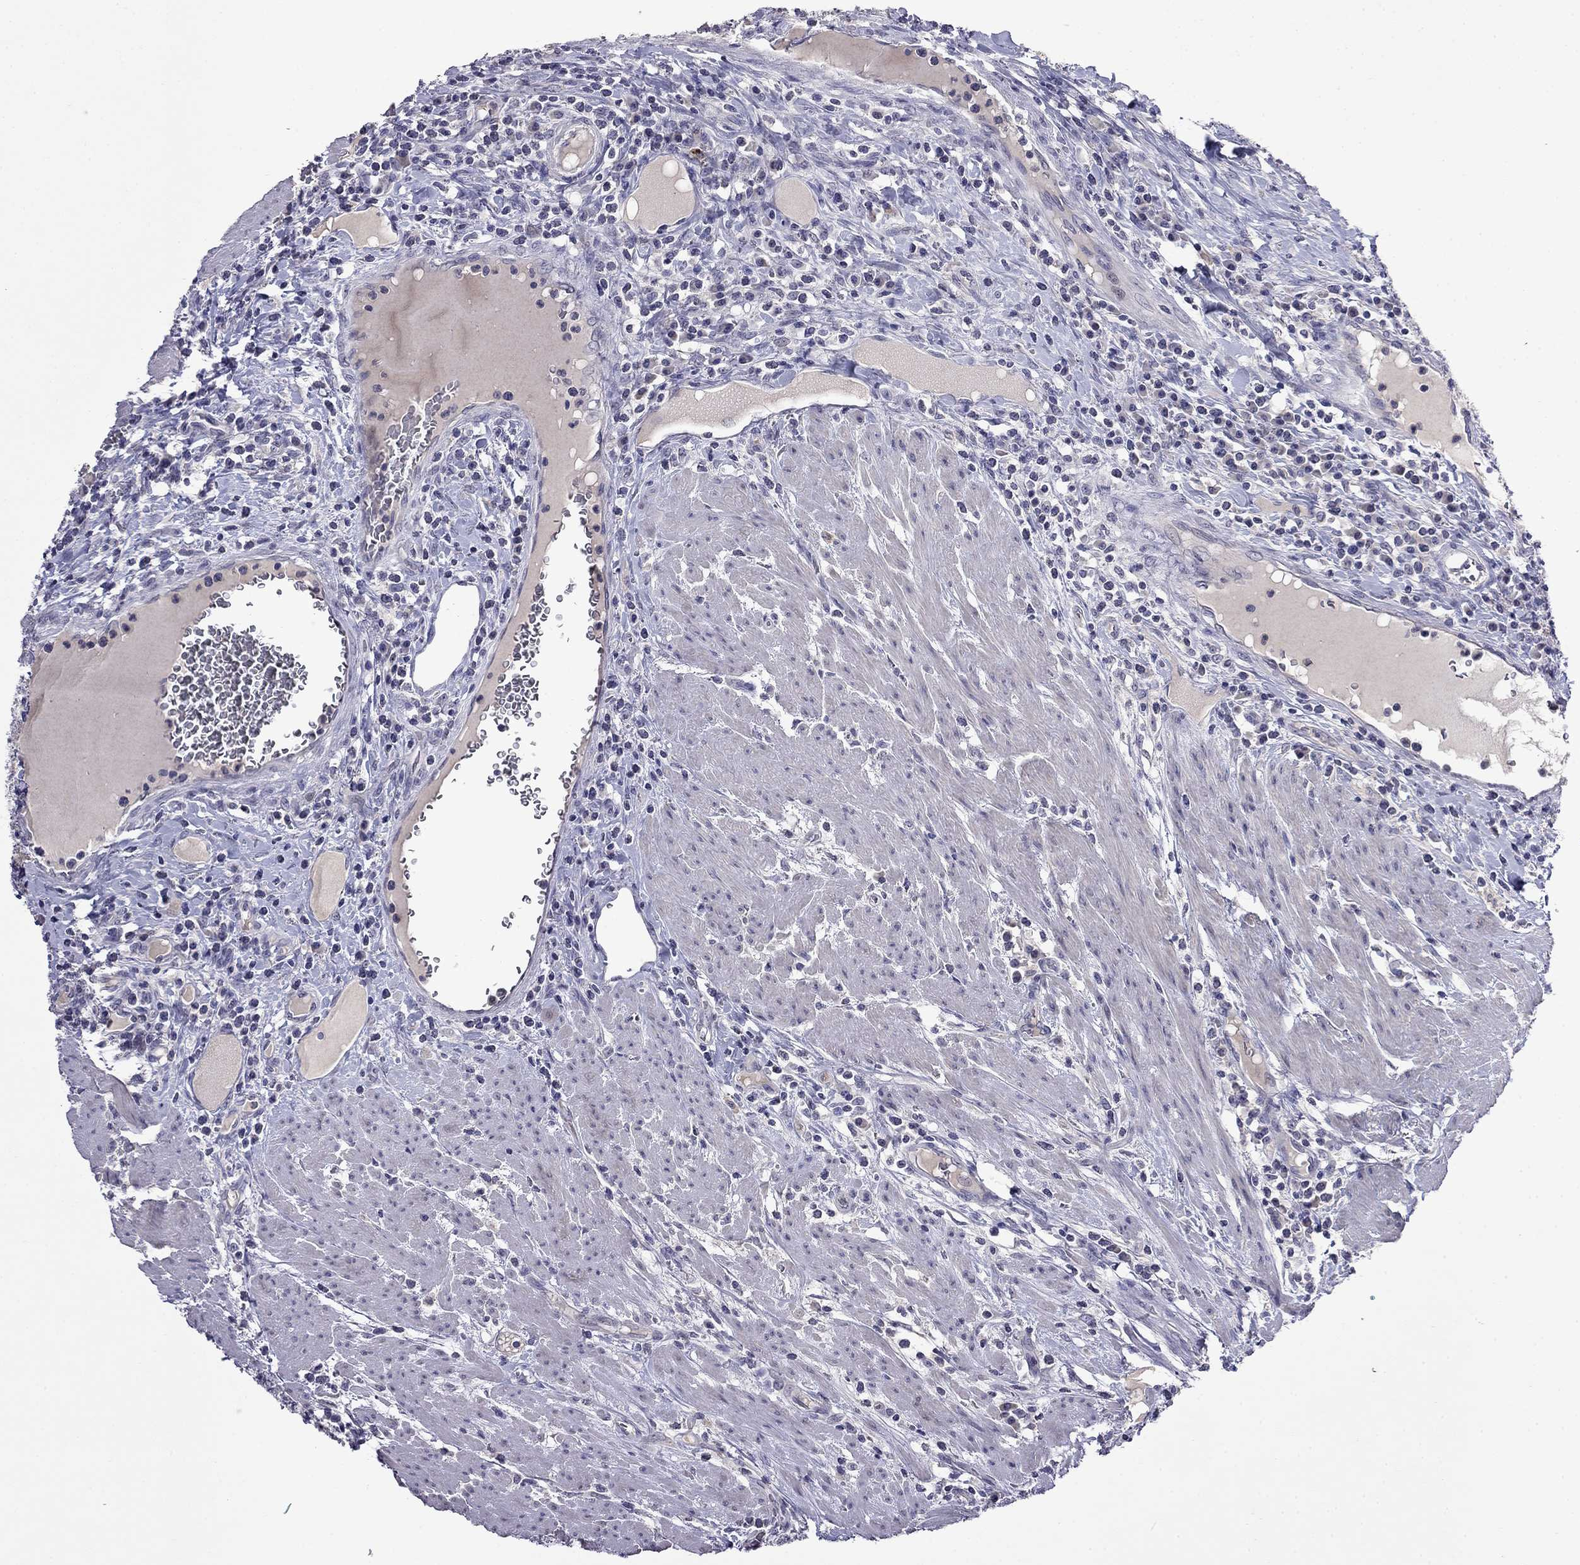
{"staining": {"intensity": "negative", "quantity": "none", "location": "none"}, "tissue": "colorectal cancer", "cell_type": "Tumor cells", "image_type": "cancer", "snomed": [{"axis": "morphology", "description": "Adenocarcinoma, NOS"}, {"axis": "topography", "description": "Colon"}], "caption": "Colorectal adenocarcinoma stained for a protein using IHC demonstrates no staining tumor cells.", "gene": "STAR", "patient": {"sex": "male", "age": 53}}